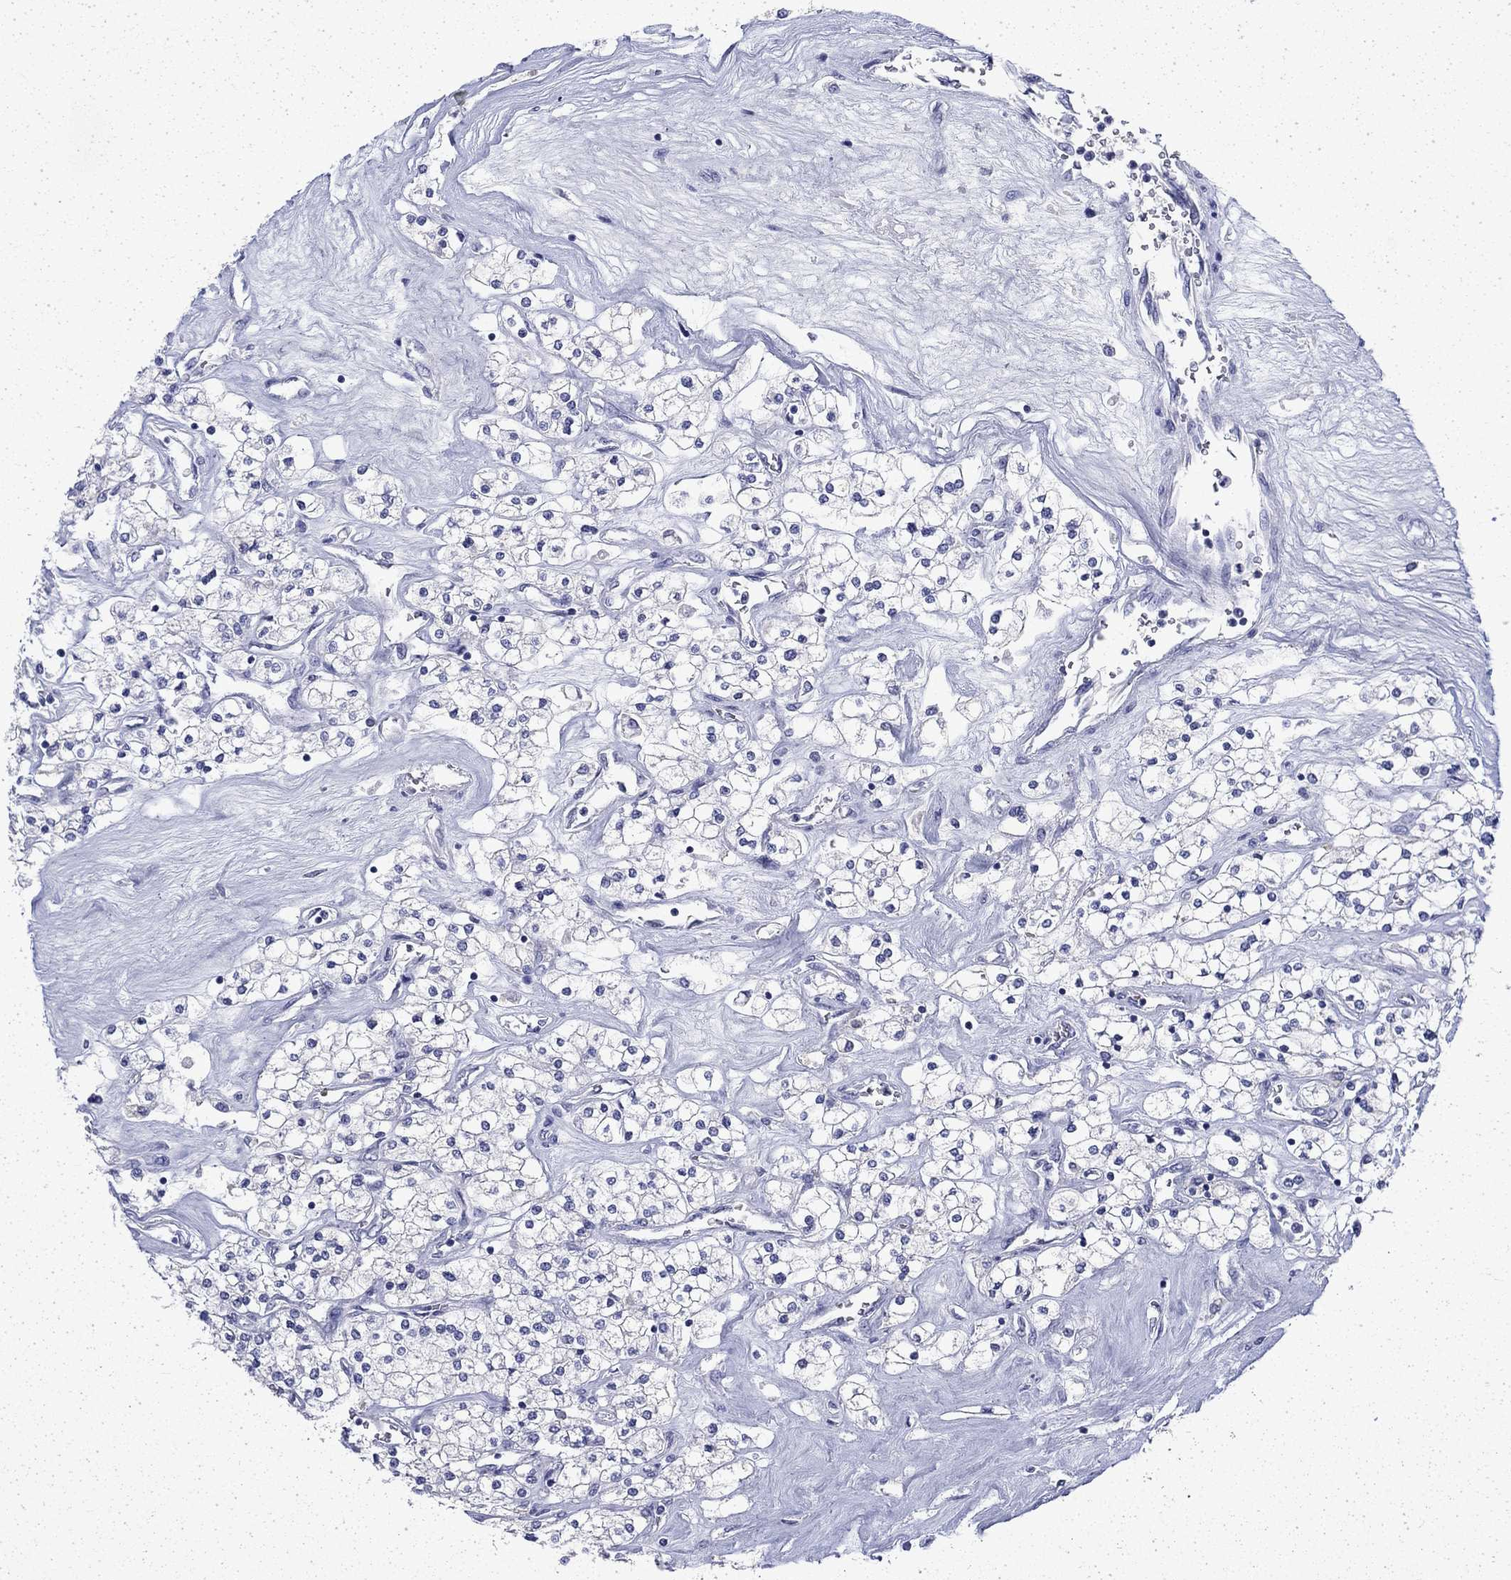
{"staining": {"intensity": "negative", "quantity": "none", "location": "none"}, "tissue": "renal cancer", "cell_type": "Tumor cells", "image_type": "cancer", "snomed": [{"axis": "morphology", "description": "Adenocarcinoma, NOS"}, {"axis": "topography", "description": "Kidney"}], "caption": "This is an immunohistochemistry (IHC) image of human renal cancer (adenocarcinoma). There is no positivity in tumor cells.", "gene": "ENPP6", "patient": {"sex": "male", "age": 80}}